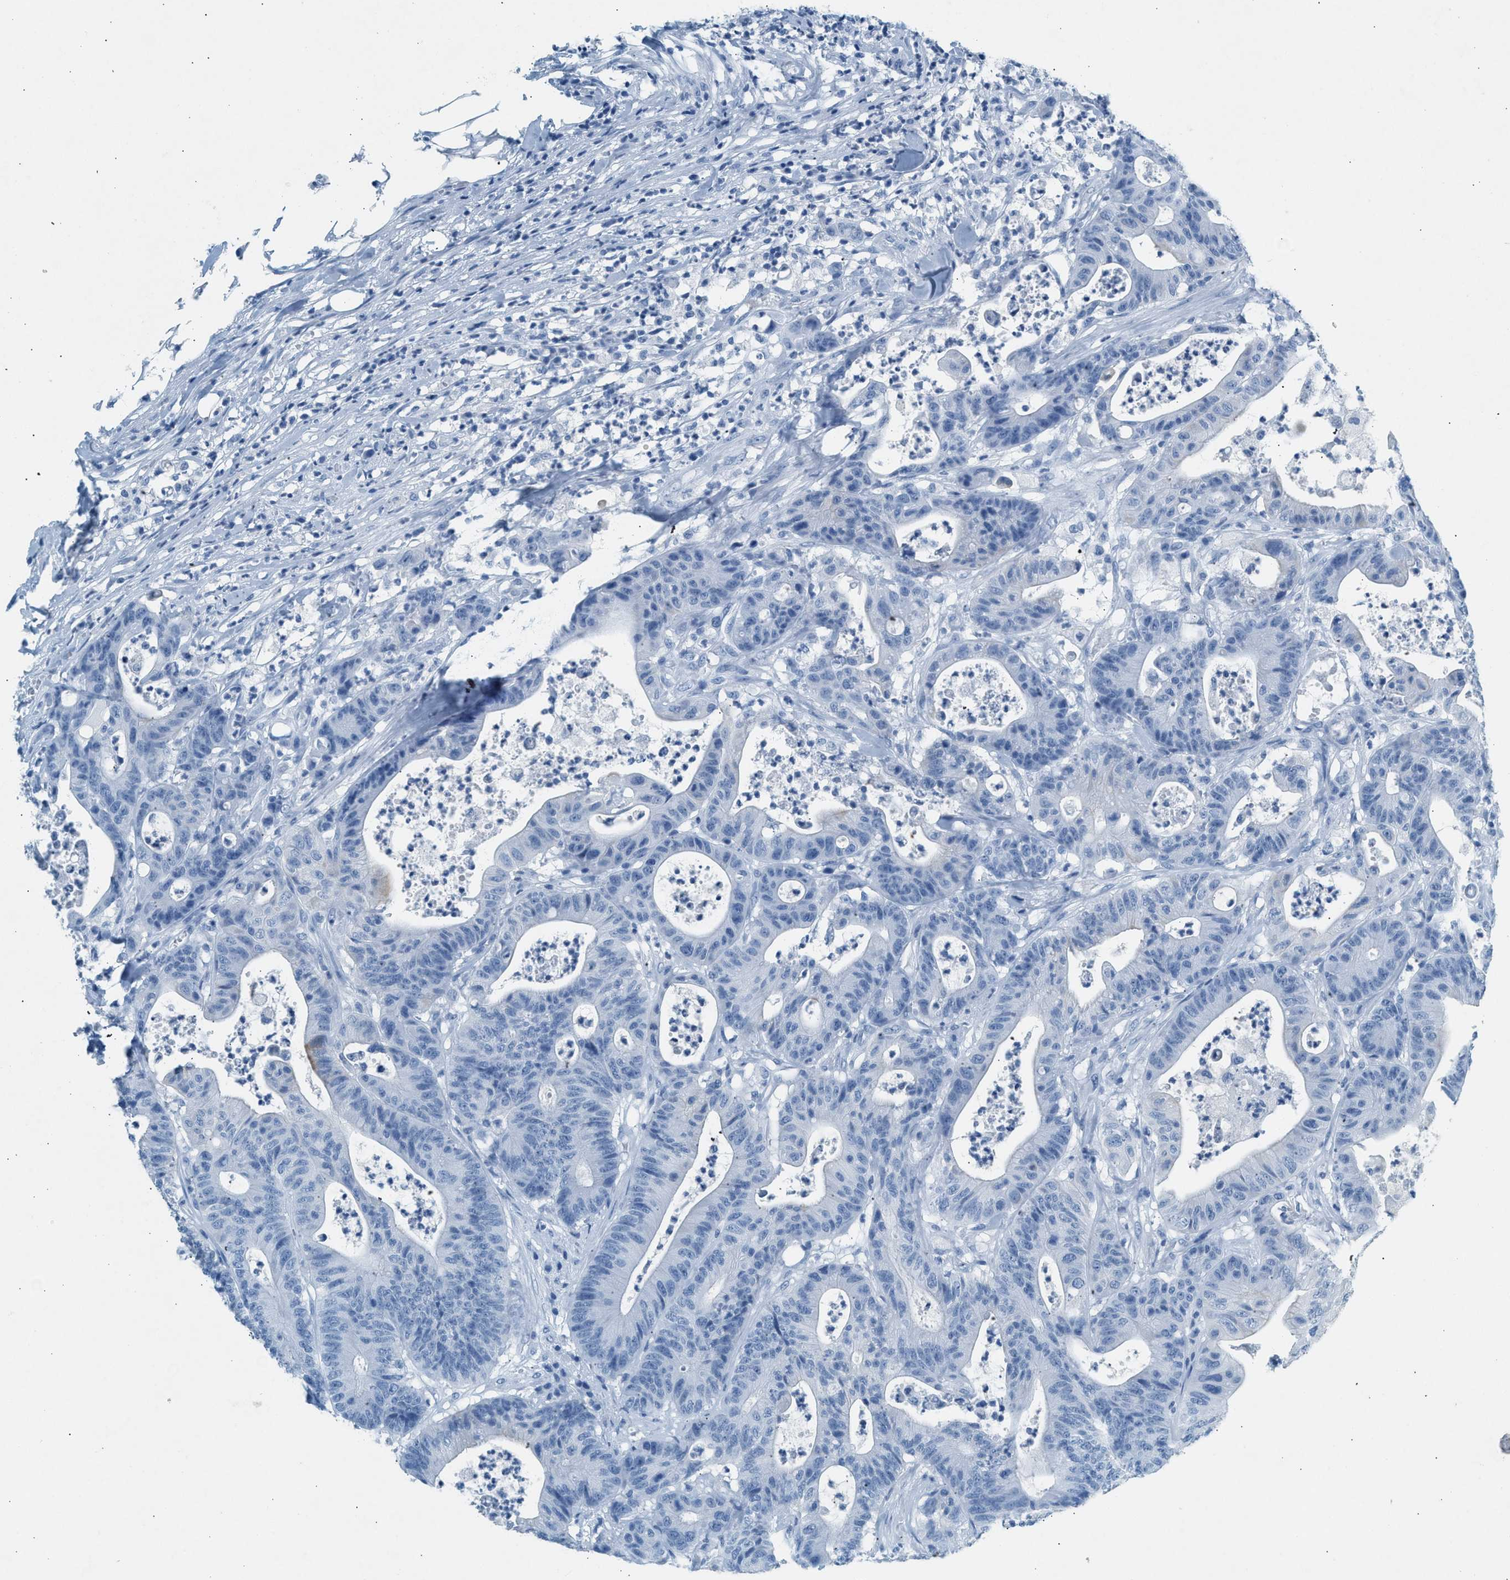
{"staining": {"intensity": "negative", "quantity": "none", "location": "none"}, "tissue": "colorectal cancer", "cell_type": "Tumor cells", "image_type": "cancer", "snomed": [{"axis": "morphology", "description": "Adenocarcinoma, NOS"}, {"axis": "topography", "description": "Colon"}], "caption": "DAB (3,3'-diaminobenzidine) immunohistochemical staining of human adenocarcinoma (colorectal) displays no significant positivity in tumor cells. The staining is performed using DAB brown chromogen with nuclei counter-stained in using hematoxylin.", "gene": "HHATL", "patient": {"sex": "female", "age": 84}}